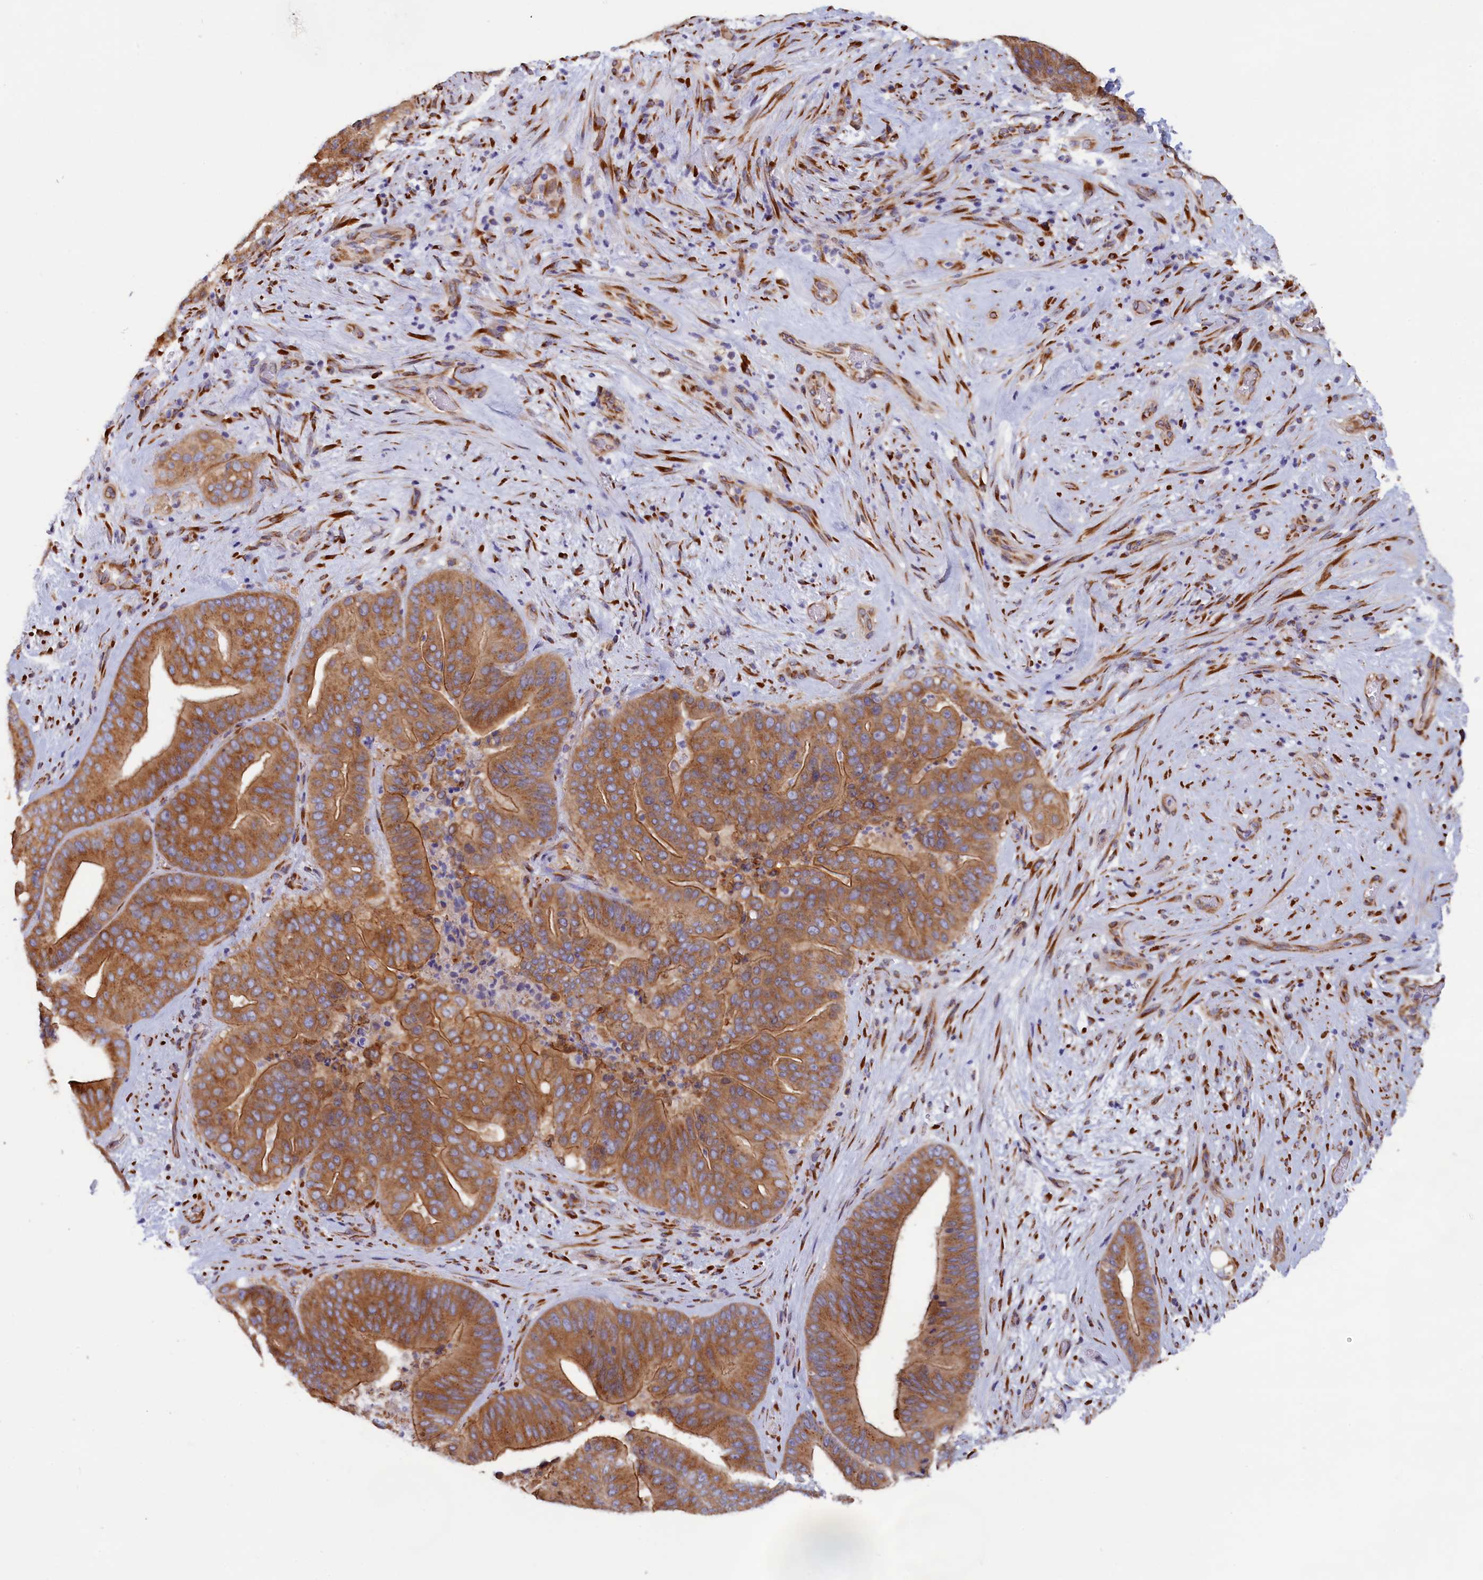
{"staining": {"intensity": "moderate", "quantity": ">75%", "location": "cytoplasmic/membranous"}, "tissue": "pancreatic cancer", "cell_type": "Tumor cells", "image_type": "cancer", "snomed": [{"axis": "morphology", "description": "Adenocarcinoma, NOS"}, {"axis": "topography", "description": "Pancreas"}], "caption": "Protein expression analysis of pancreatic adenocarcinoma displays moderate cytoplasmic/membranous positivity in approximately >75% of tumor cells.", "gene": "CCDC68", "patient": {"sex": "female", "age": 77}}